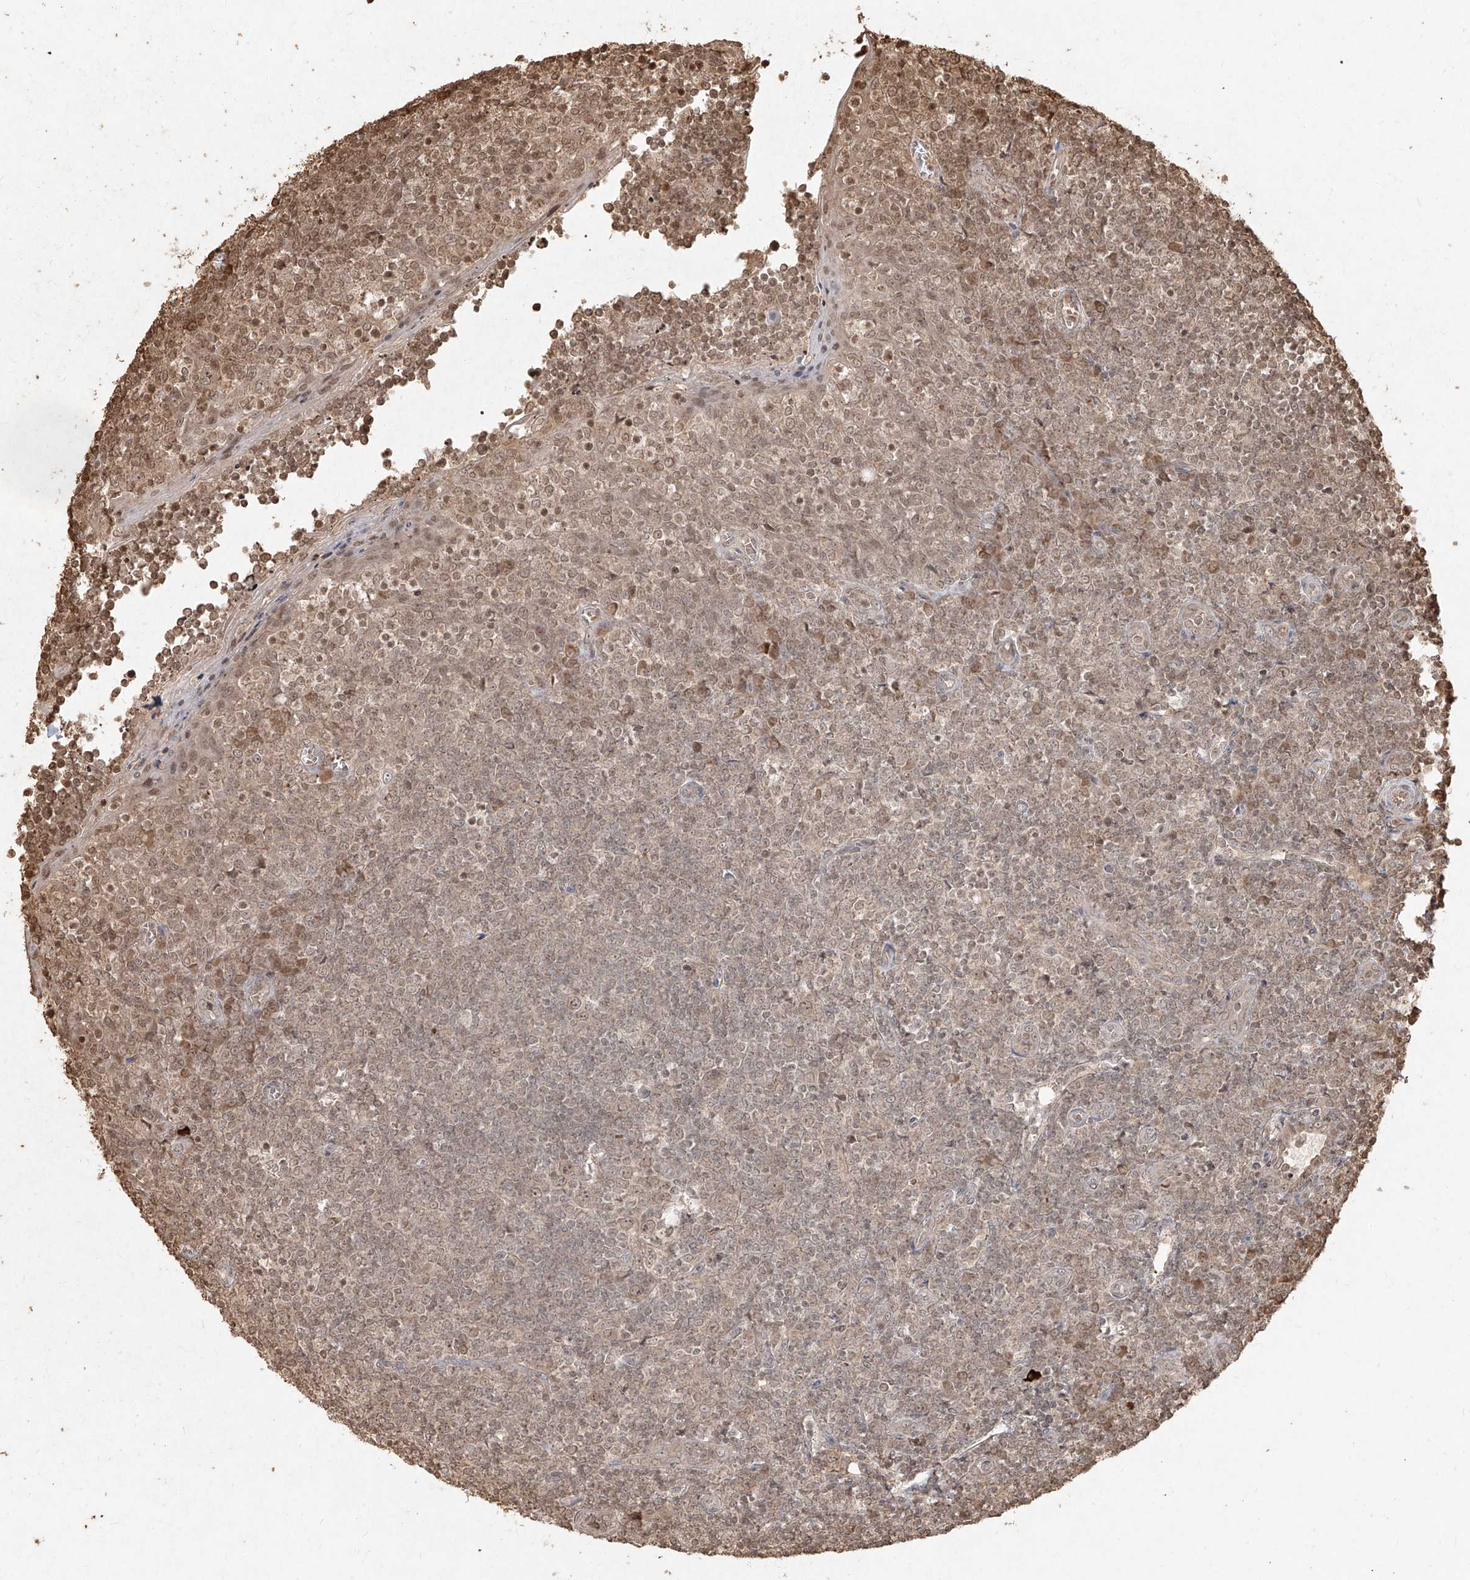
{"staining": {"intensity": "weak", "quantity": ">75%", "location": "cytoplasmic/membranous,nuclear"}, "tissue": "tonsil", "cell_type": "Germinal center cells", "image_type": "normal", "snomed": [{"axis": "morphology", "description": "Normal tissue, NOS"}, {"axis": "topography", "description": "Tonsil"}], "caption": "Immunohistochemical staining of normal tonsil shows >75% levels of weak cytoplasmic/membranous,nuclear protein staining in about >75% of germinal center cells.", "gene": "UBE2K", "patient": {"sex": "female", "age": 19}}